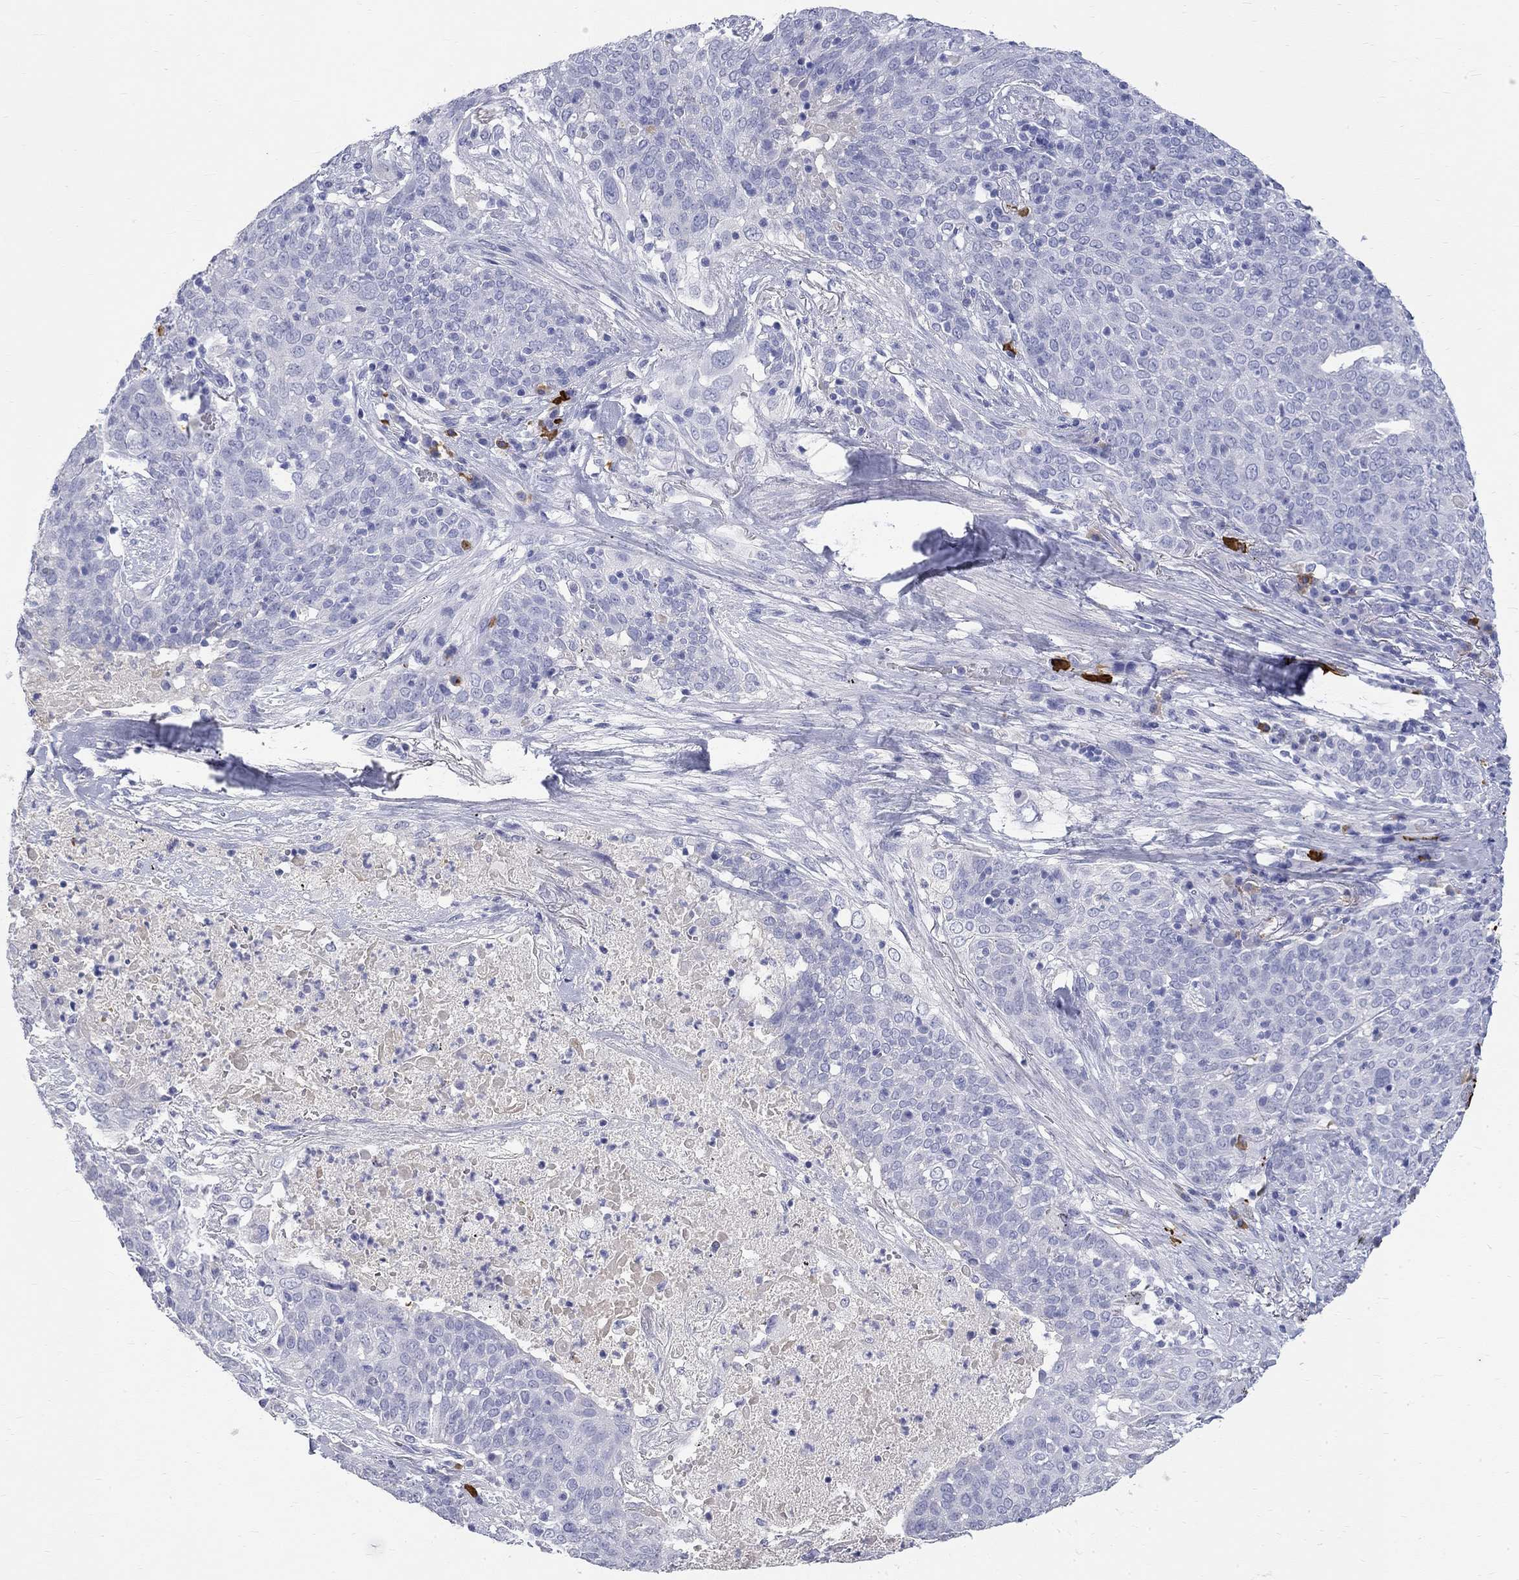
{"staining": {"intensity": "negative", "quantity": "none", "location": "none"}, "tissue": "lung cancer", "cell_type": "Tumor cells", "image_type": "cancer", "snomed": [{"axis": "morphology", "description": "Squamous cell carcinoma, NOS"}, {"axis": "topography", "description": "Lung"}], "caption": "The photomicrograph shows no staining of tumor cells in squamous cell carcinoma (lung). (DAB IHC with hematoxylin counter stain).", "gene": "PHOX2B", "patient": {"sex": "male", "age": 82}}